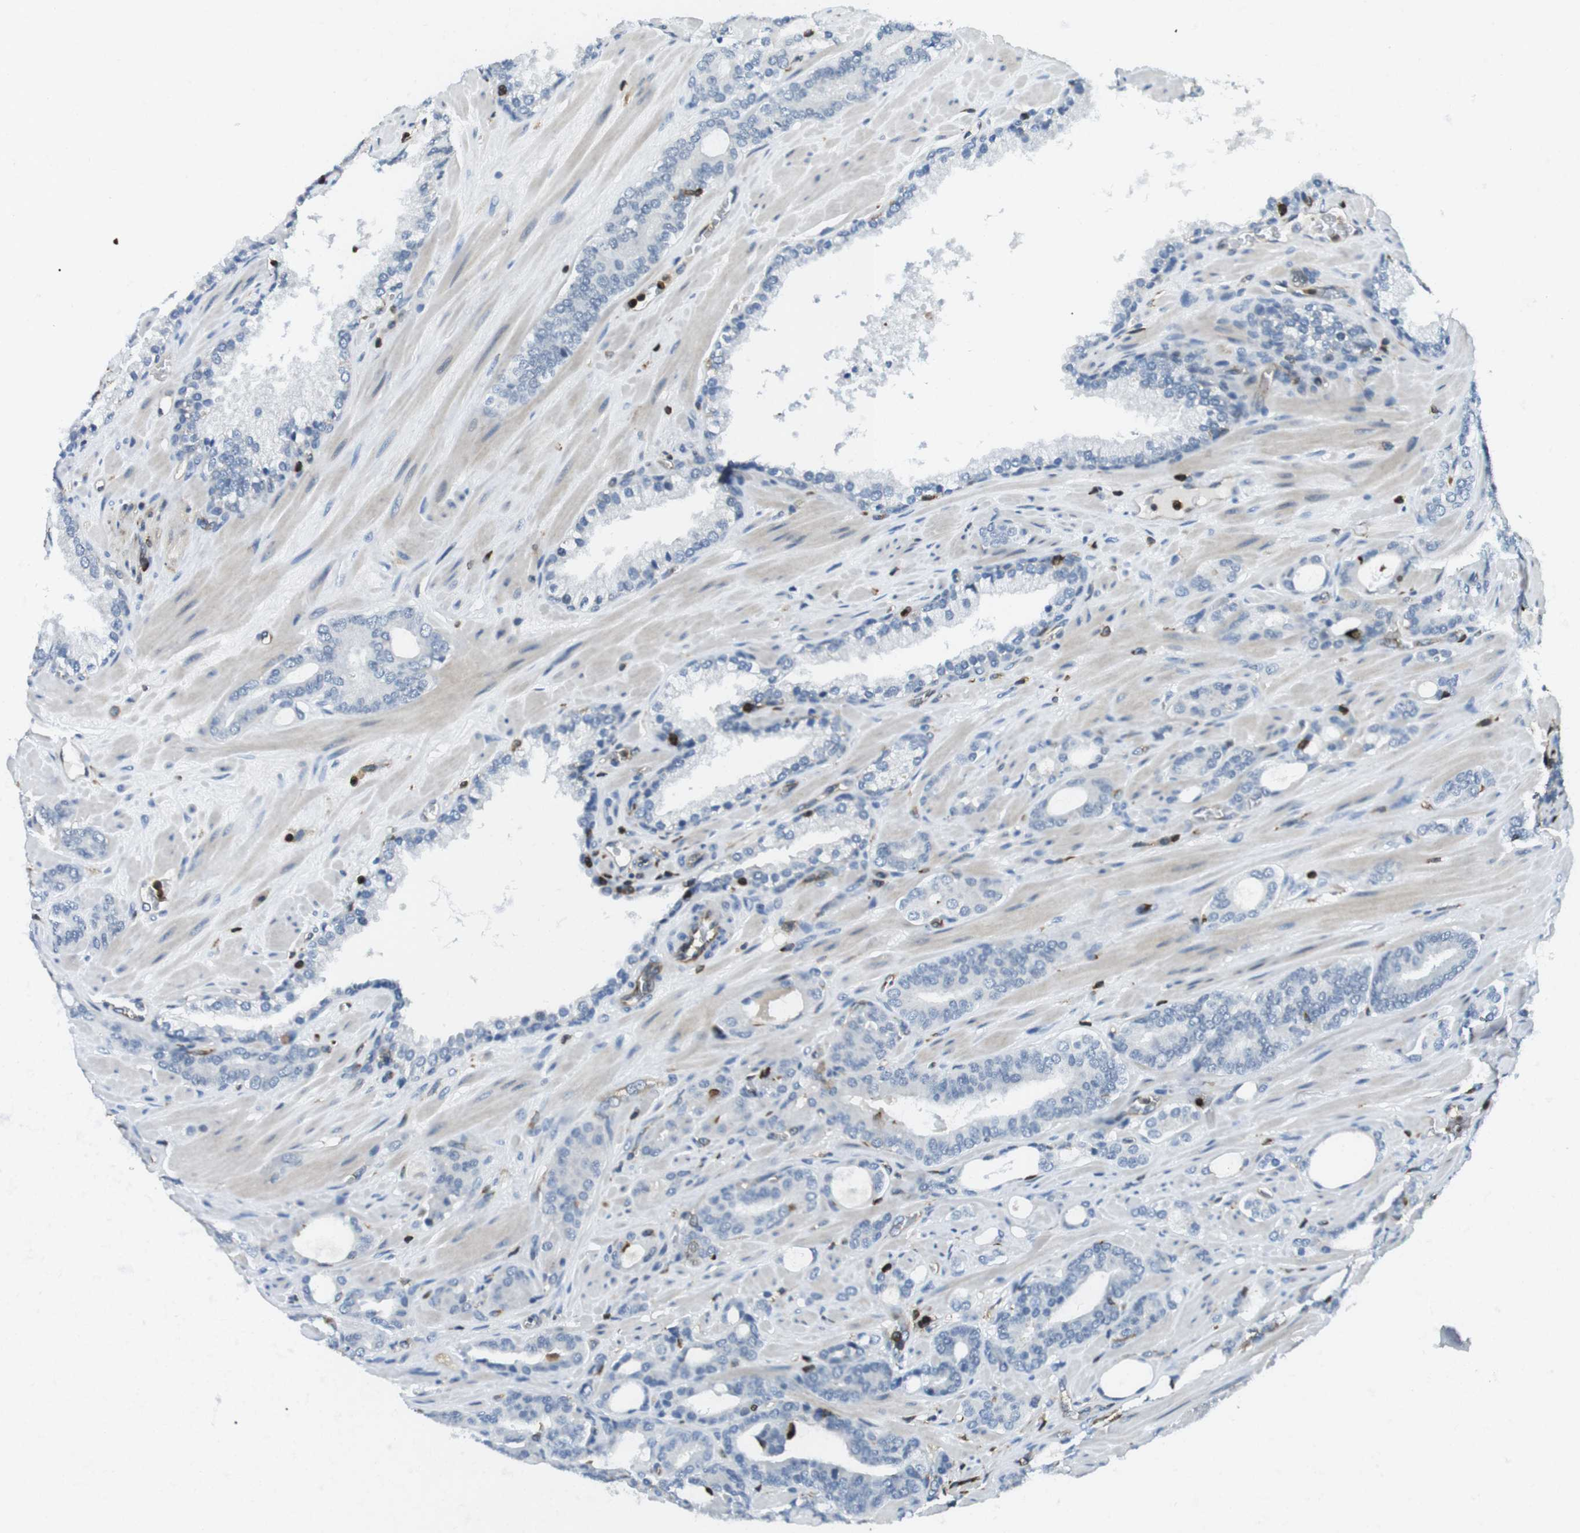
{"staining": {"intensity": "negative", "quantity": "none", "location": "none"}, "tissue": "prostate cancer", "cell_type": "Tumor cells", "image_type": "cancer", "snomed": [{"axis": "morphology", "description": "Adenocarcinoma, Low grade"}, {"axis": "topography", "description": "Prostate"}], "caption": "Micrograph shows no significant protein staining in tumor cells of prostate low-grade adenocarcinoma.", "gene": "STK10", "patient": {"sex": "male", "age": 63}}